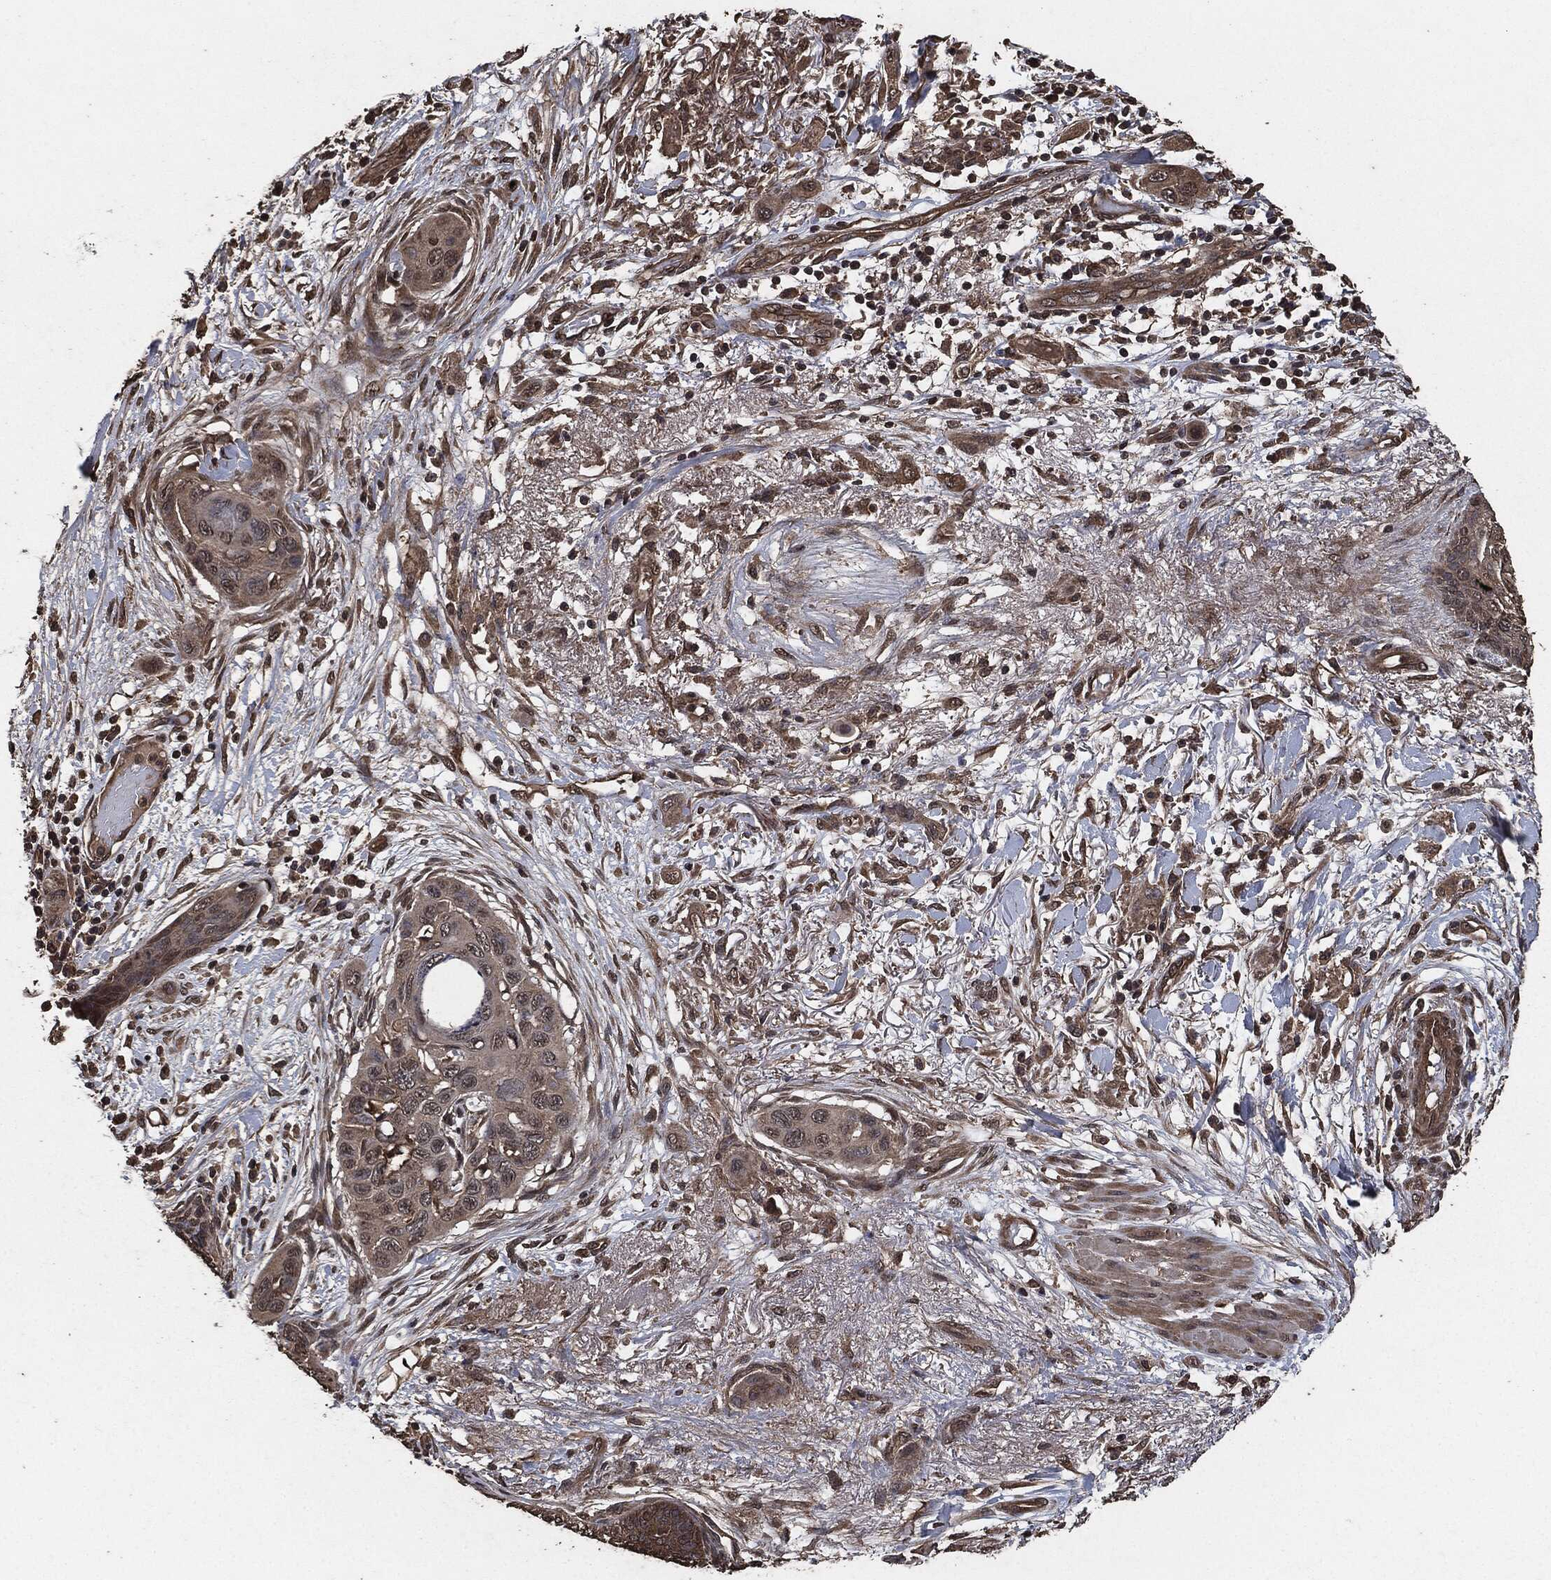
{"staining": {"intensity": "weak", "quantity": "25%-75%", "location": "cytoplasmic/membranous"}, "tissue": "skin cancer", "cell_type": "Tumor cells", "image_type": "cancer", "snomed": [{"axis": "morphology", "description": "Squamous cell carcinoma, NOS"}, {"axis": "topography", "description": "Skin"}], "caption": "IHC micrograph of neoplastic tissue: skin cancer stained using IHC shows low levels of weak protein expression localized specifically in the cytoplasmic/membranous of tumor cells, appearing as a cytoplasmic/membranous brown color.", "gene": "AKT1S1", "patient": {"sex": "male", "age": 79}}